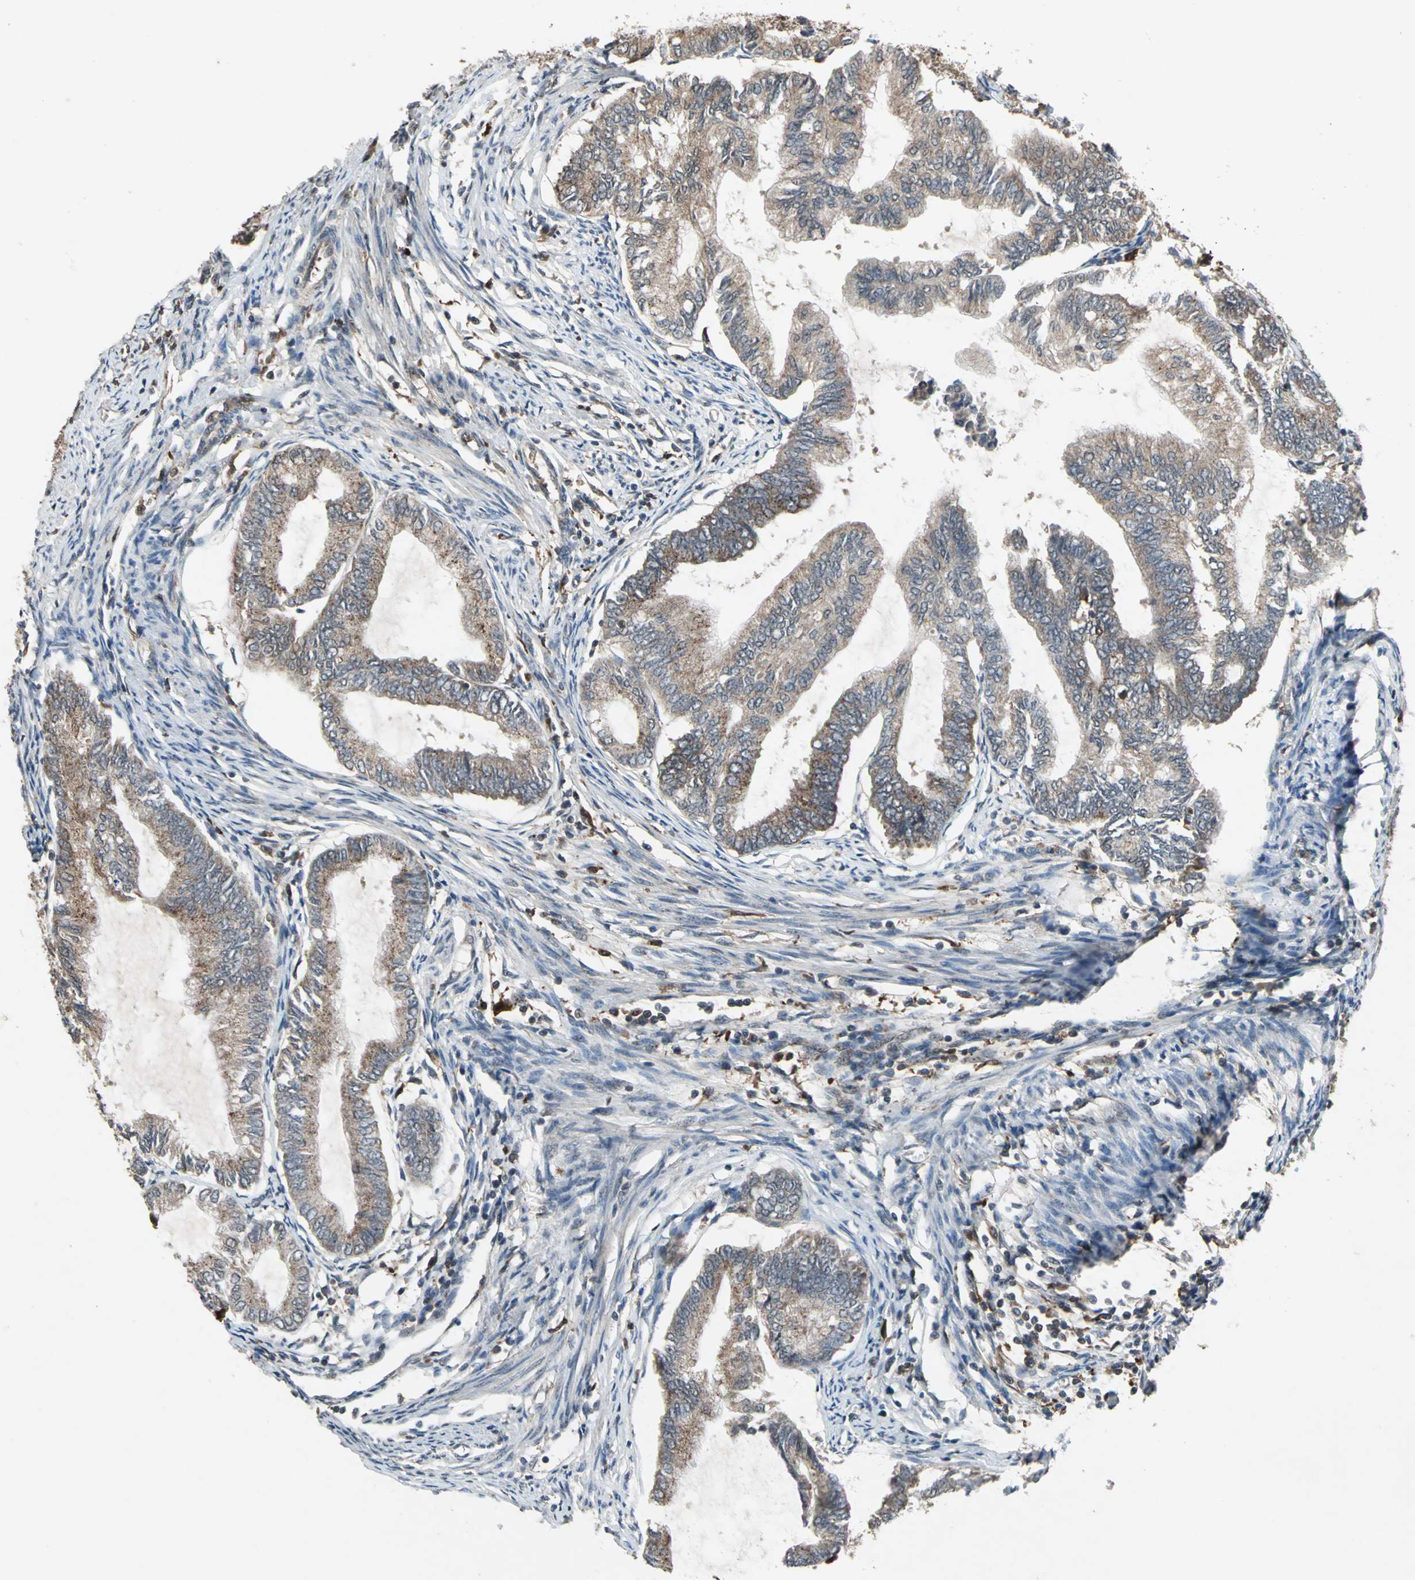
{"staining": {"intensity": "weak", "quantity": ">75%", "location": "cytoplasmic/membranous"}, "tissue": "endometrial cancer", "cell_type": "Tumor cells", "image_type": "cancer", "snomed": [{"axis": "morphology", "description": "Adenocarcinoma, NOS"}, {"axis": "topography", "description": "Endometrium"}], "caption": "Endometrial cancer stained with DAB immunohistochemistry displays low levels of weak cytoplasmic/membranous expression in about >75% of tumor cells. (Stains: DAB in brown, nuclei in blue, Microscopy: brightfield microscopy at high magnification).", "gene": "PYCARD", "patient": {"sex": "female", "age": 86}}